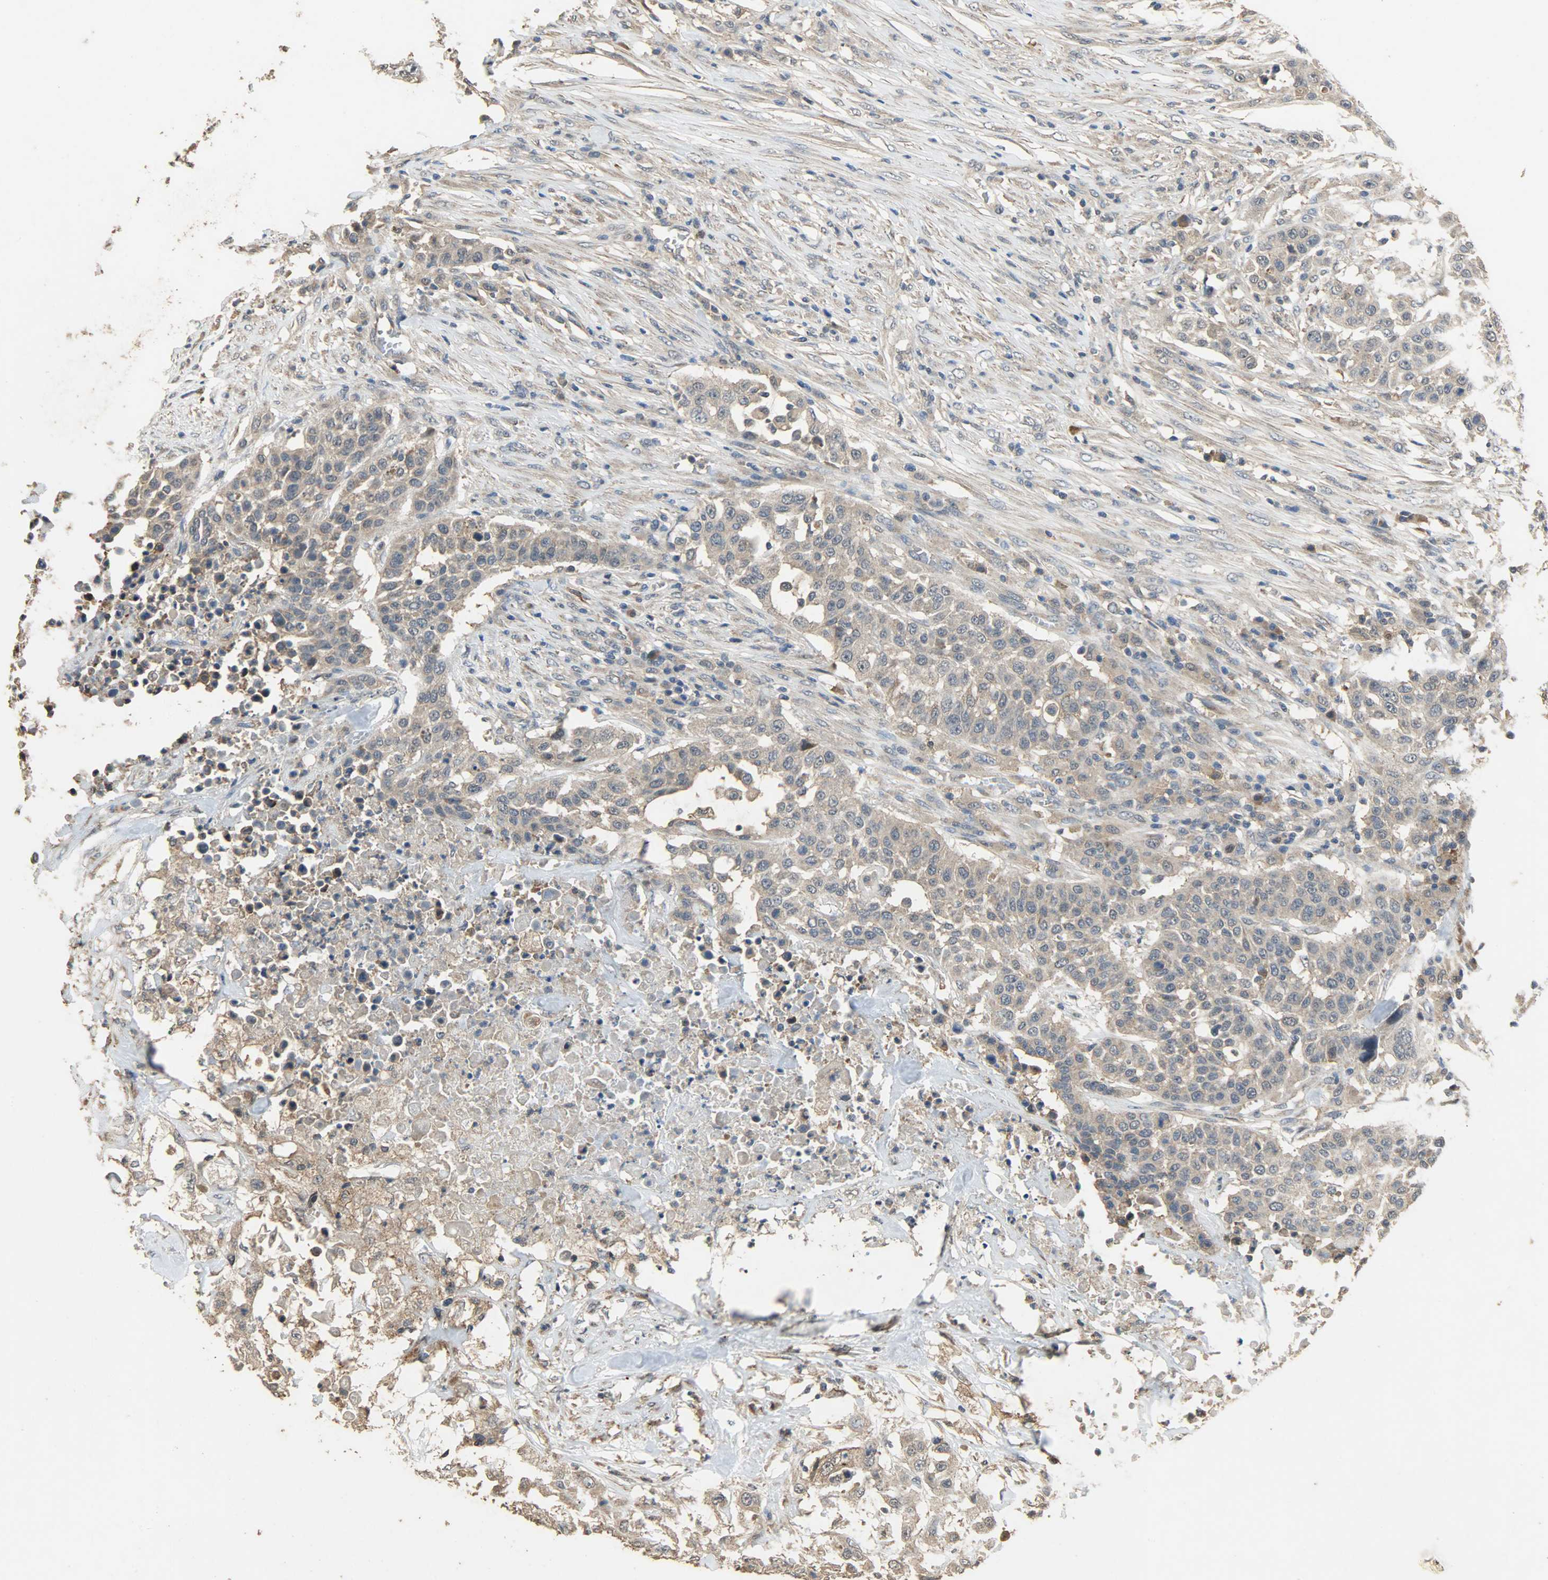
{"staining": {"intensity": "moderate", "quantity": ">75%", "location": "cytoplasmic/membranous"}, "tissue": "urothelial cancer", "cell_type": "Tumor cells", "image_type": "cancer", "snomed": [{"axis": "morphology", "description": "Urothelial carcinoma, High grade"}, {"axis": "topography", "description": "Urinary bladder"}], "caption": "Immunohistochemistry (IHC) image of human urothelial carcinoma (high-grade) stained for a protein (brown), which demonstrates medium levels of moderate cytoplasmic/membranous expression in approximately >75% of tumor cells.", "gene": "CDKN2C", "patient": {"sex": "male", "age": 74}}